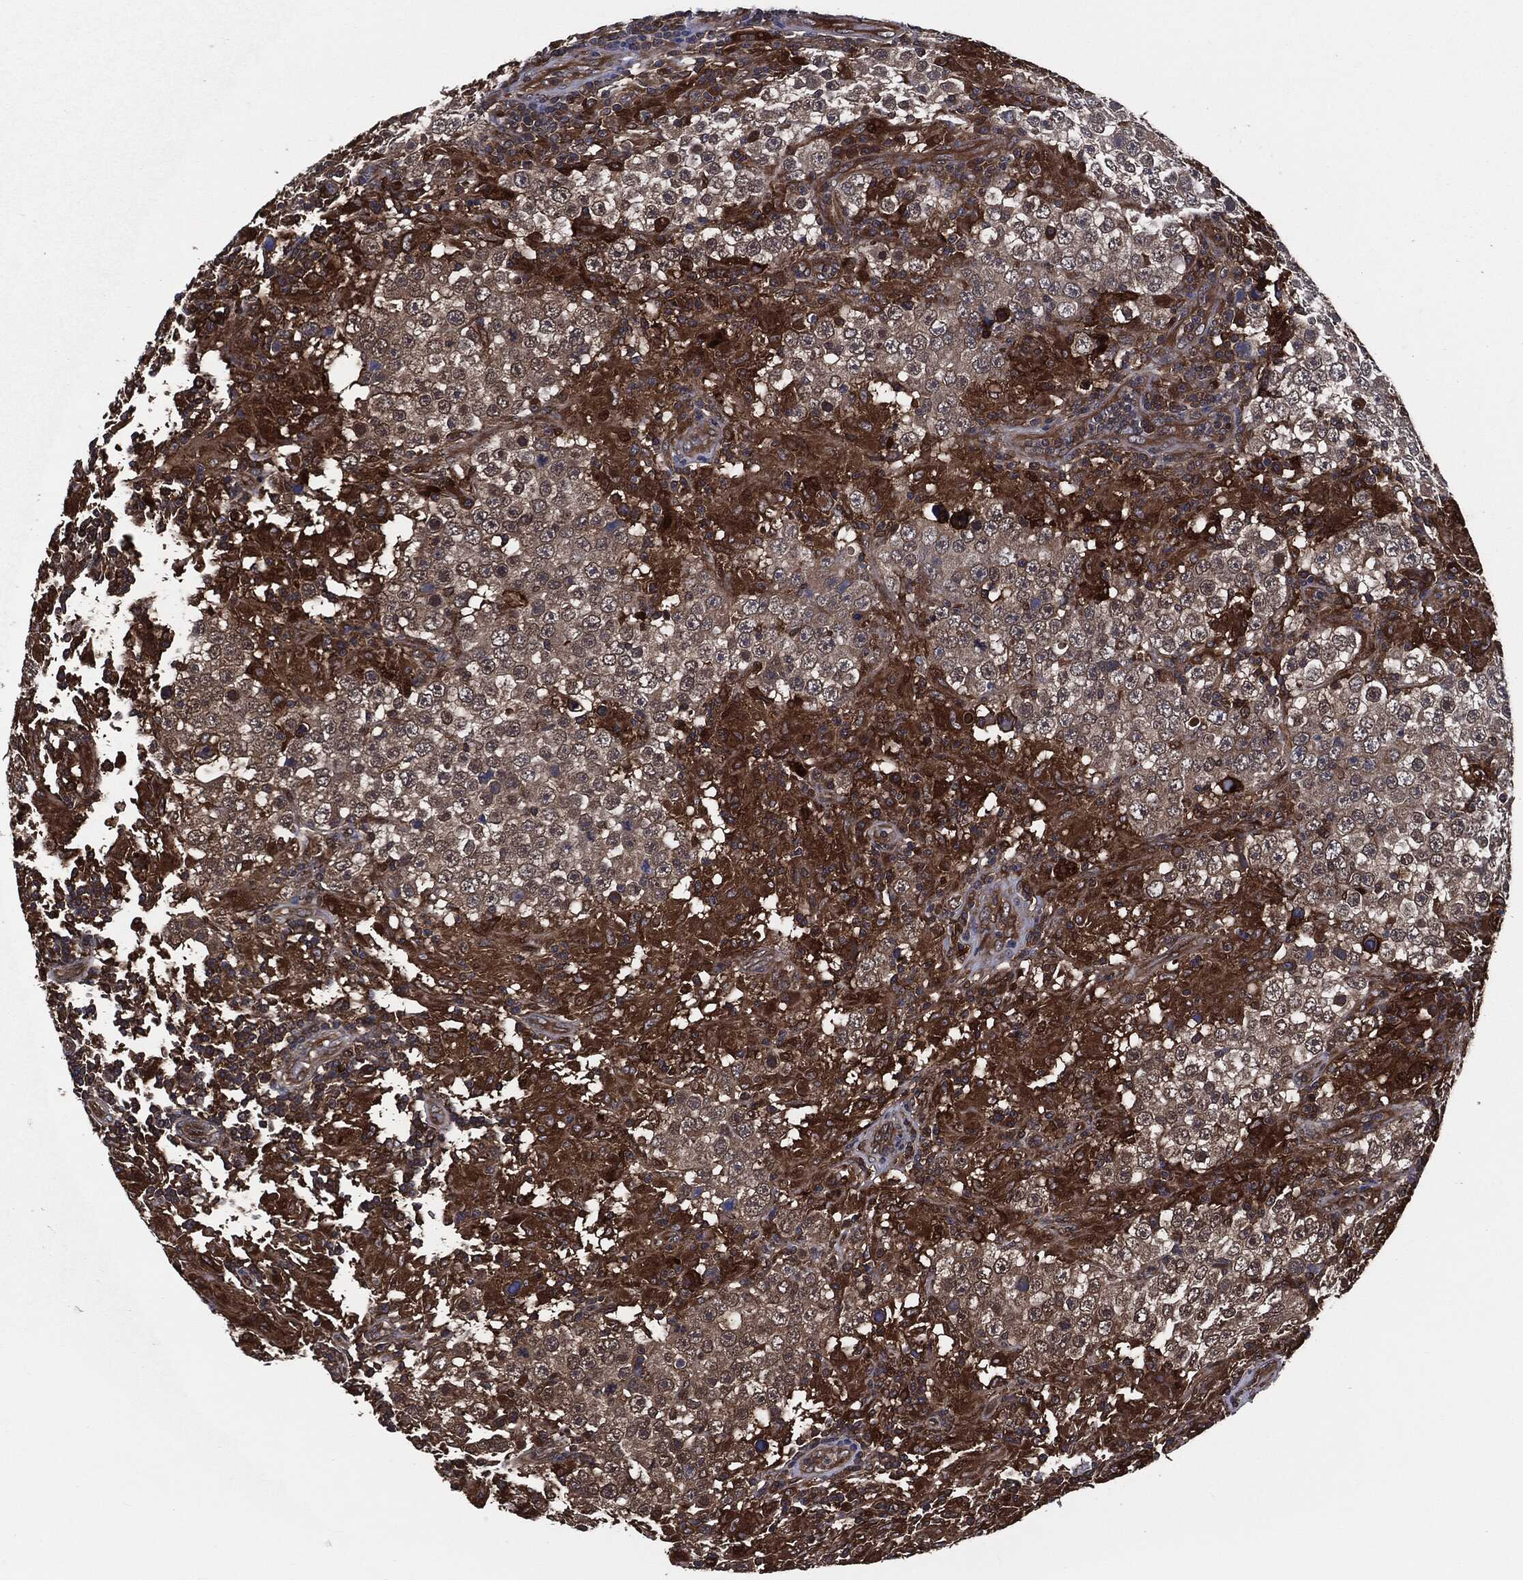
{"staining": {"intensity": "moderate", "quantity": "<25%", "location": "cytoplasmic/membranous"}, "tissue": "testis cancer", "cell_type": "Tumor cells", "image_type": "cancer", "snomed": [{"axis": "morphology", "description": "Seminoma, NOS"}, {"axis": "morphology", "description": "Carcinoma, Embryonal, NOS"}, {"axis": "topography", "description": "Testis"}], "caption": "Seminoma (testis) stained for a protein (brown) shows moderate cytoplasmic/membranous positive expression in about <25% of tumor cells.", "gene": "XPNPEP1", "patient": {"sex": "male", "age": 41}}